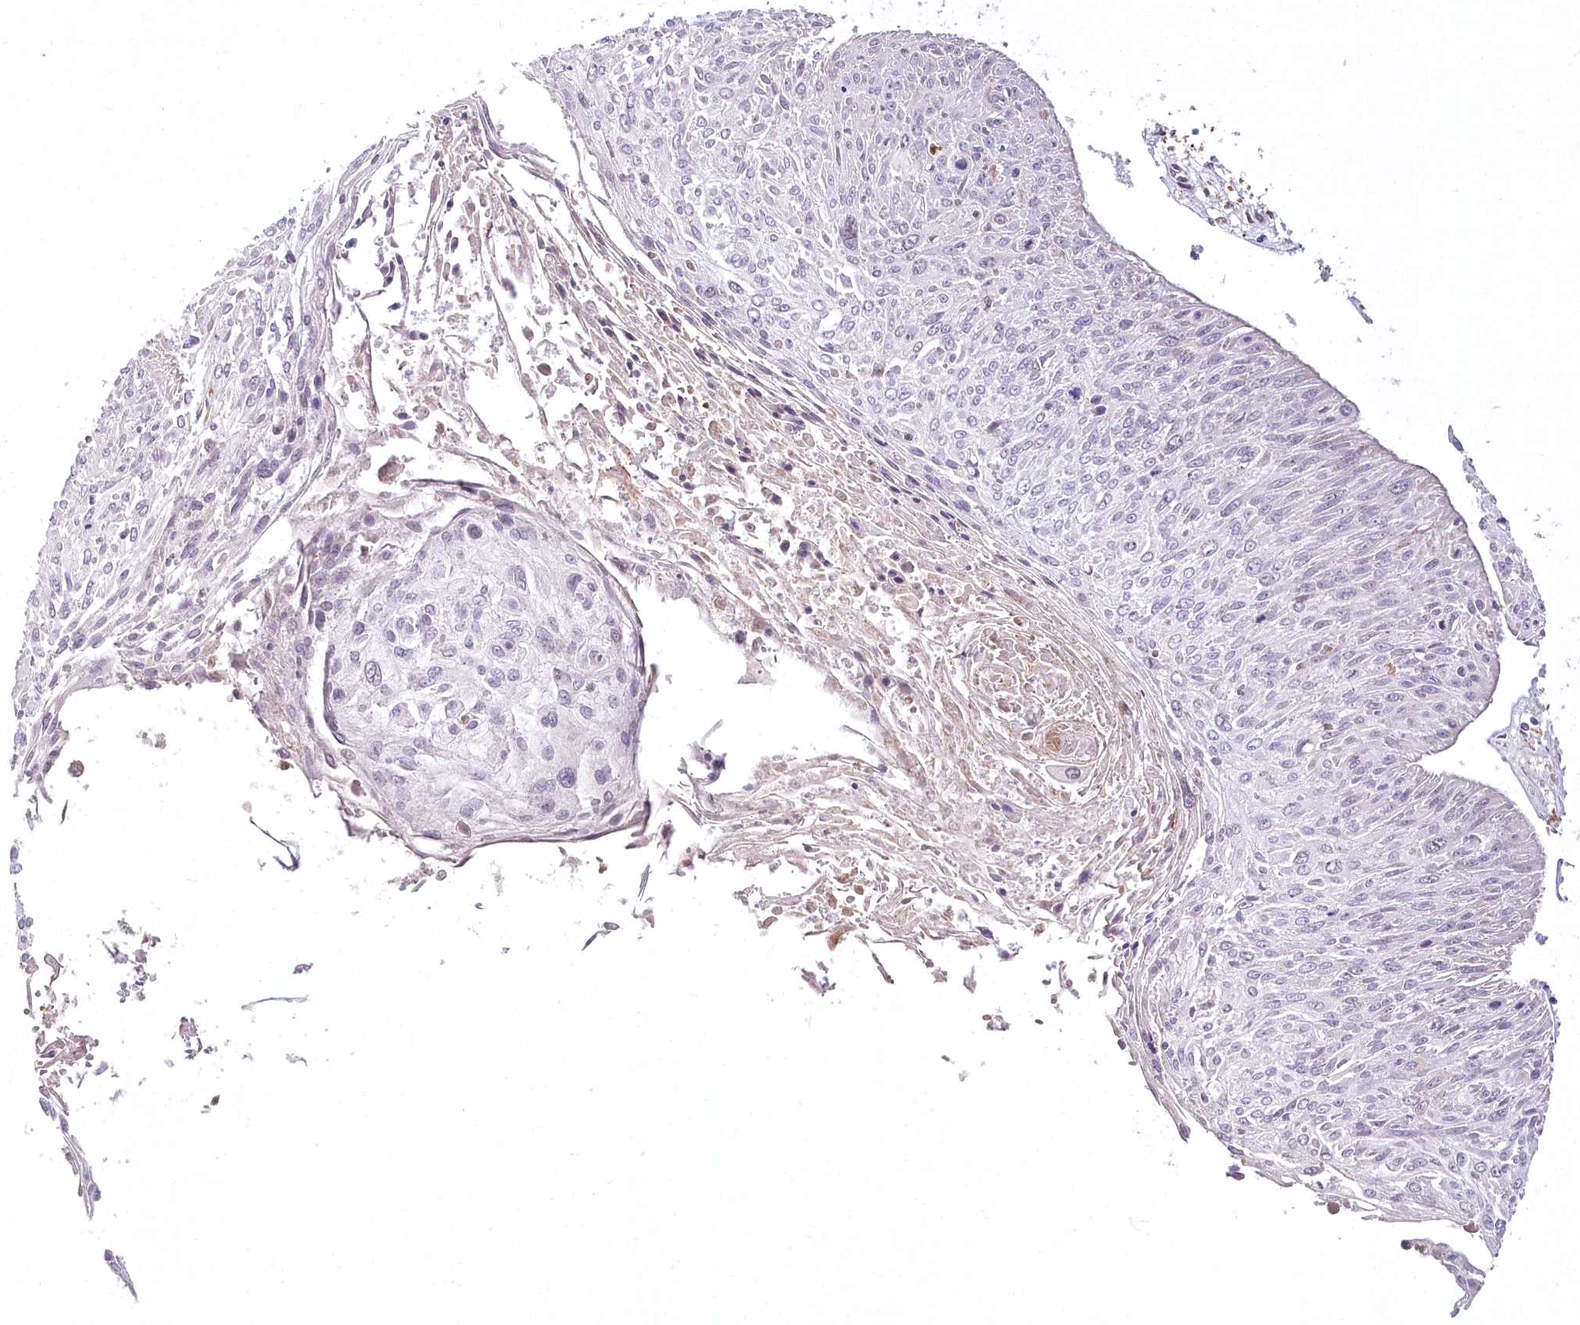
{"staining": {"intensity": "negative", "quantity": "none", "location": "none"}, "tissue": "cervical cancer", "cell_type": "Tumor cells", "image_type": "cancer", "snomed": [{"axis": "morphology", "description": "Squamous cell carcinoma, NOS"}, {"axis": "topography", "description": "Cervix"}], "caption": "Squamous cell carcinoma (cervical) stained for a protein using immunohistochemistry demonstrates no expression tumor cells.", "gene": "WDR36", "patient": {"sex": "female", "age": 51}}